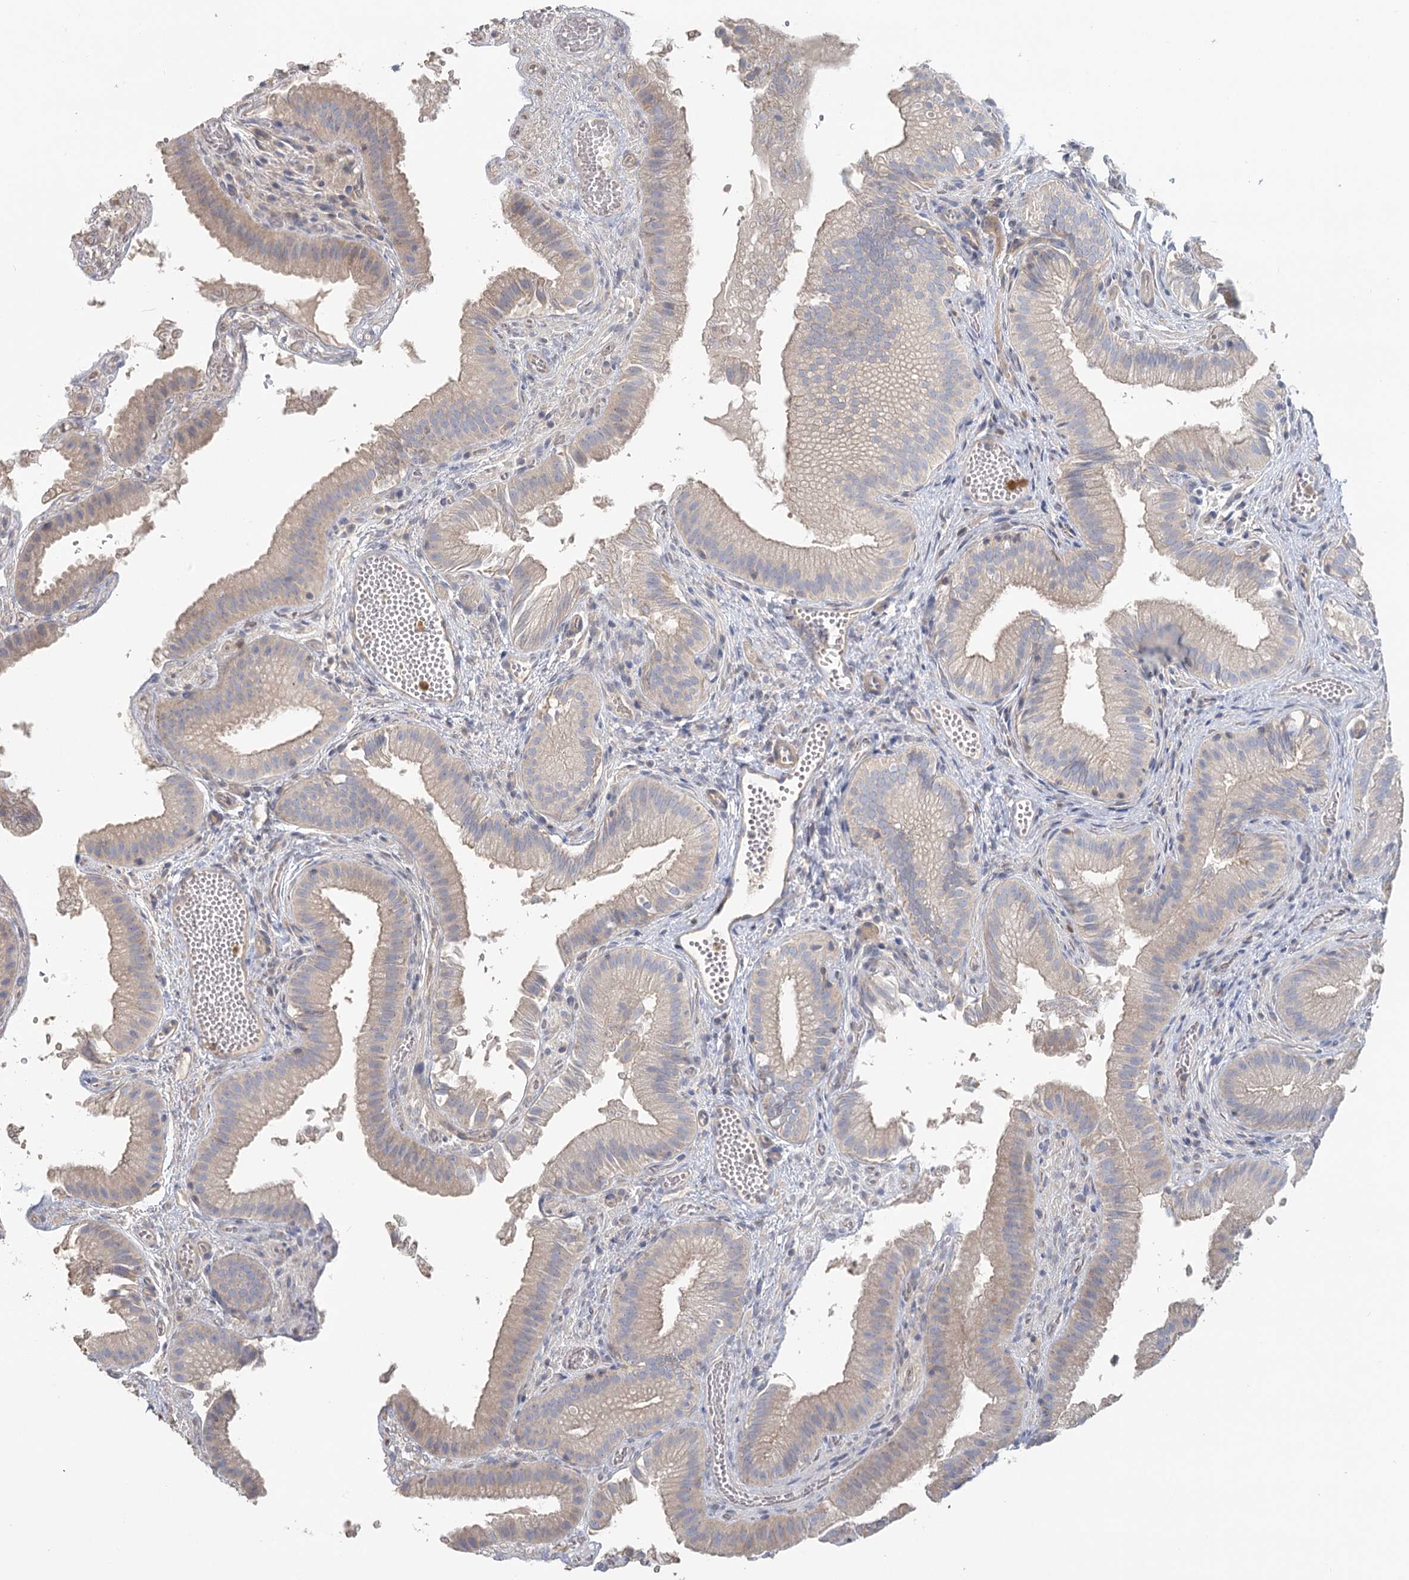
{"staining": {"intensity": "weak", "quantity": "25%-75%", "location": "cytoplasmic/membranous"}, "tissue": "gallbladder", "cell_type": "Glandular cells", "image_type": "normal", "snomed": [{"axis": "morphology", "description": "Normal tissue, NOS"}, {"axis": "topography", "description": "Gallbladder"}], "caption": "DAB immunohistochemical staining of normal human gallbladder exhibits weak cytoplasmic/membranous protein staining in about 25%-75% of glandular cells. Nuclei are stained in blue.", "gene": "EPB41L5", "patient": {"sex": "female", "age": 30}}